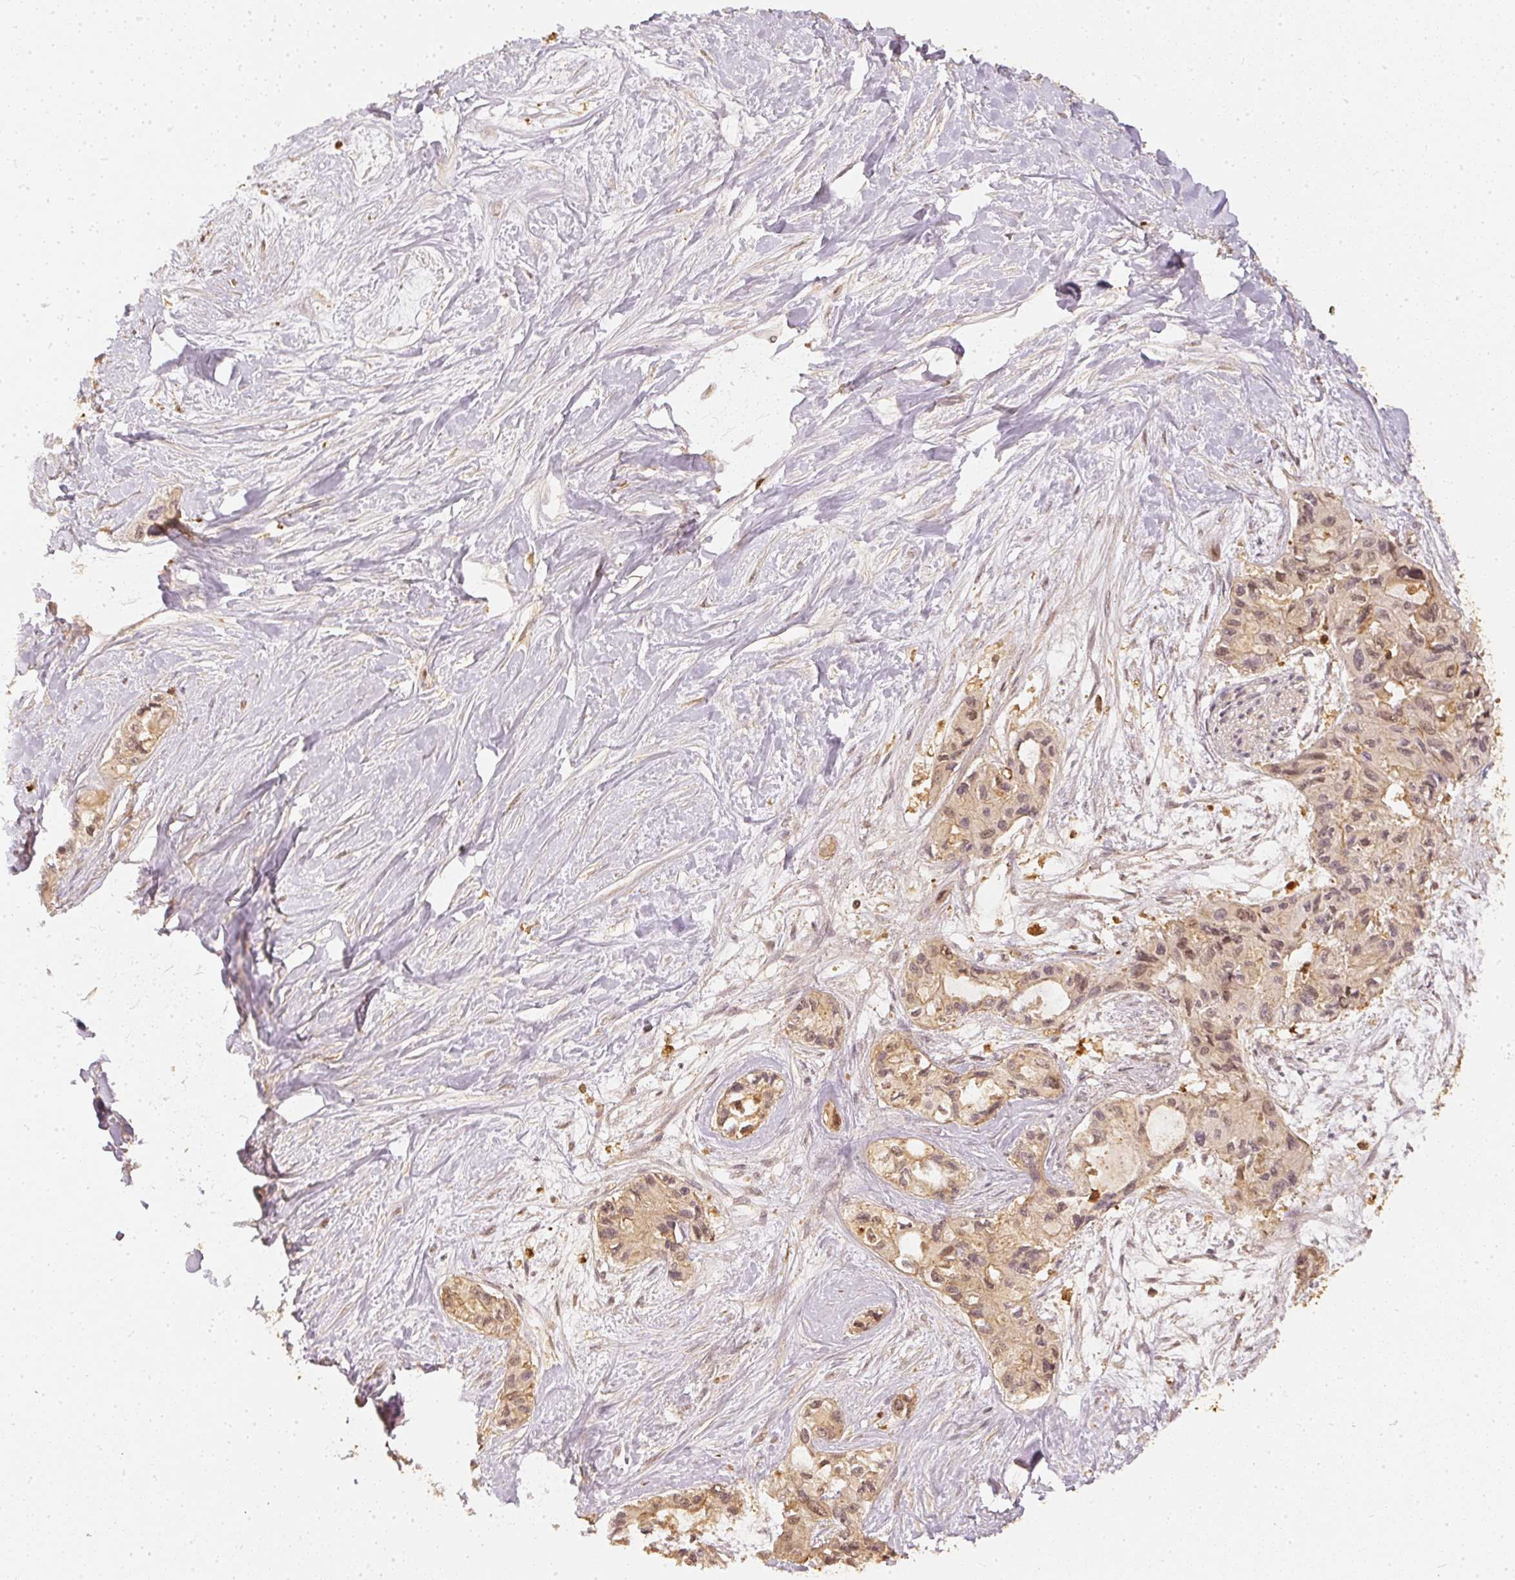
{"staining": {"intensity": "moderate", "quantity": ">75%", "location": "cytoplasmic/membranous,nuclear"}, "tissue": "pancreatic cancer", "cell_type": "Tumor cells", "image_type": "cancer", "snomed": [{"axis": "morphology", "description": "Adenocarcinoma, NOS"}, {"axis": "topography", "description": "Pancreas"}], "caption": "Pancreatic cancer tissue reveals moderate cytoplasmic/membranous and nuclear expression in approximately >75% of tumor cells, visualized by immunohistochemistry. The staining was performed using DAB to visualize the protein expression in brown, while the nuclei were stained in blue with hematoxylin (Magnification: 20x).", "gene": "PFN1", "patient": {"sex": "female", "age": 50}}